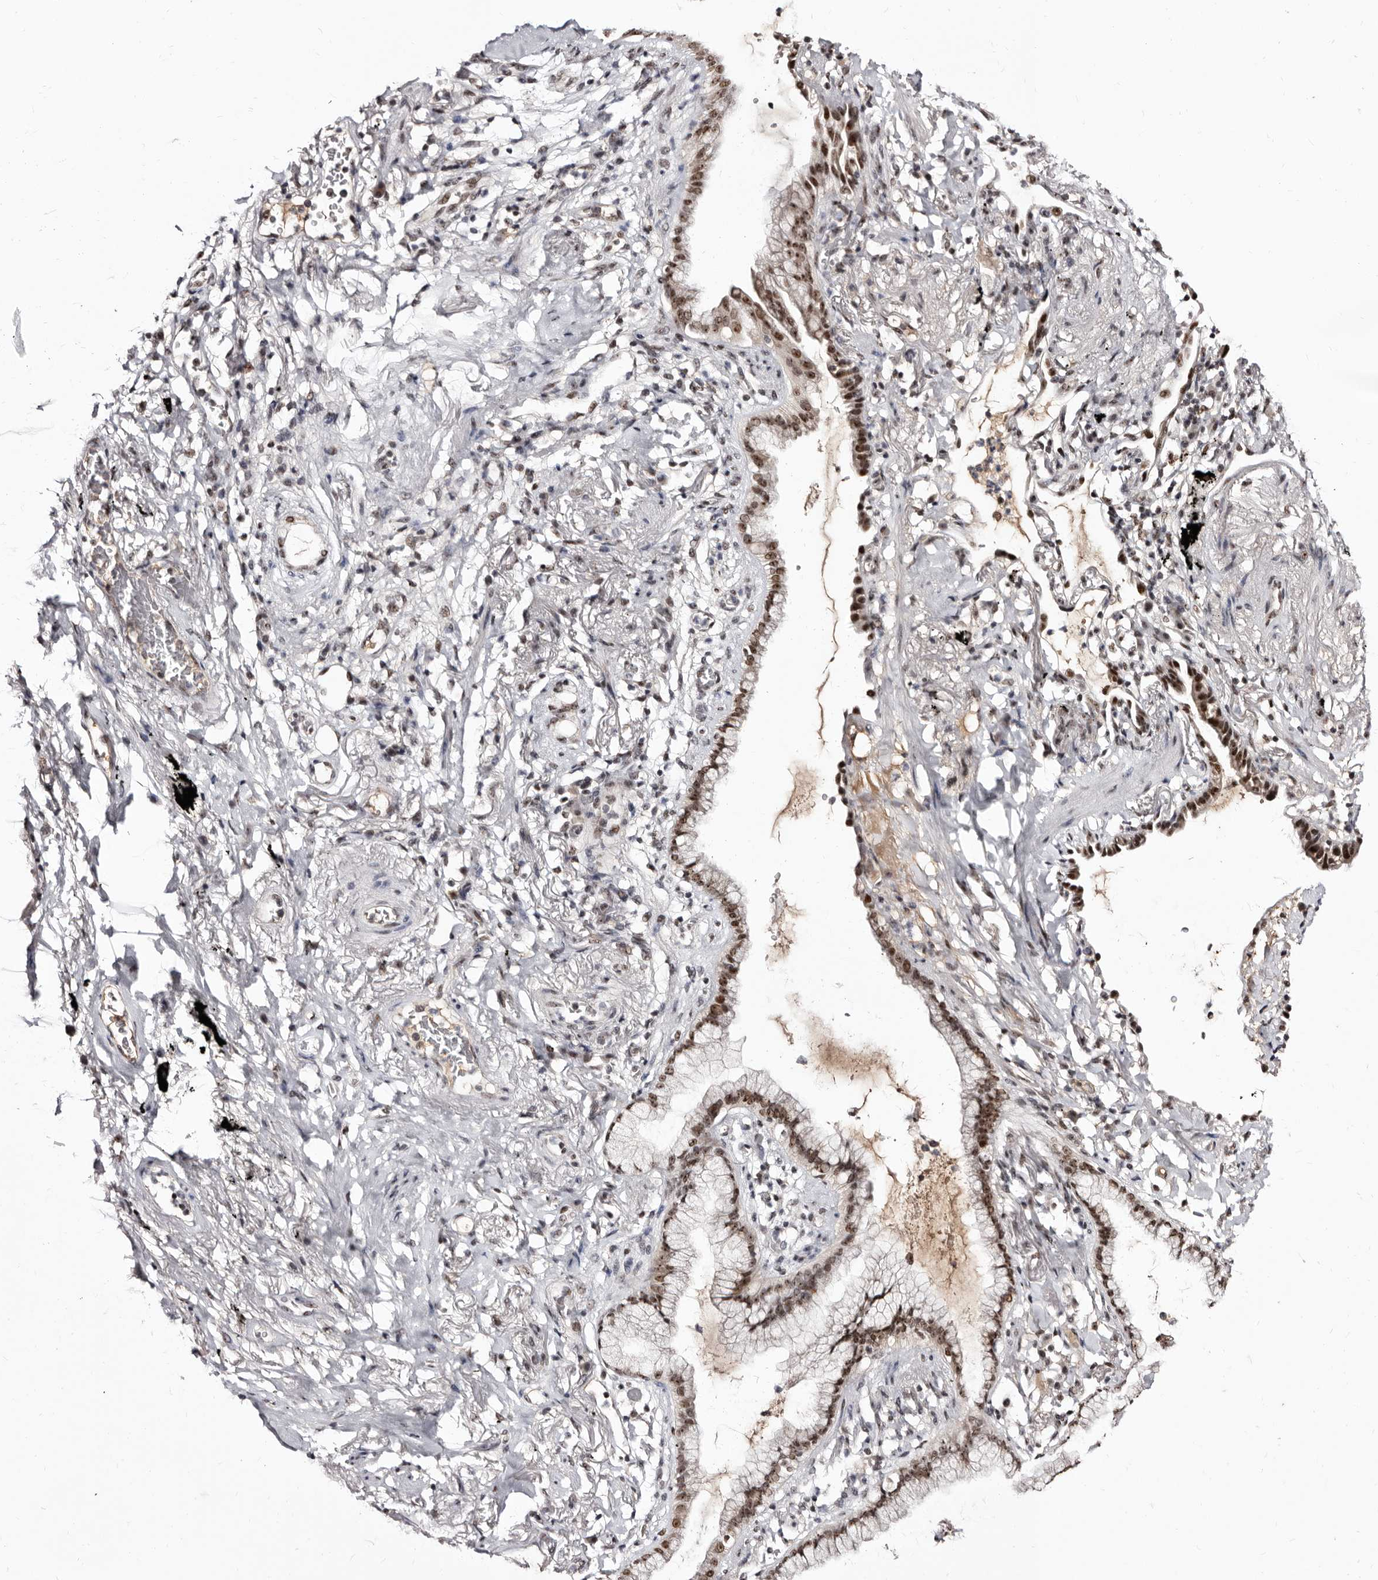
{"staining": {"intensity": "moderate", "quantity": ">75%", "location": "nuclear"}, "tissue": "lung cancer", "cell_type": "Tumor cells", "image_type": "cancer", "snomed": [{"axis": "morphology", "description": "Adenocarcinoma, NOS"}, {"axis": "topography", "description": "Lung"}], "caption": "Brown immunohistochemical staining in human lung cancer displays moderate nuclear positivity in approximately >75% of tumor cells.", "gene": "ANAPC11", "patient": {"sex": "female", "age": 70}}